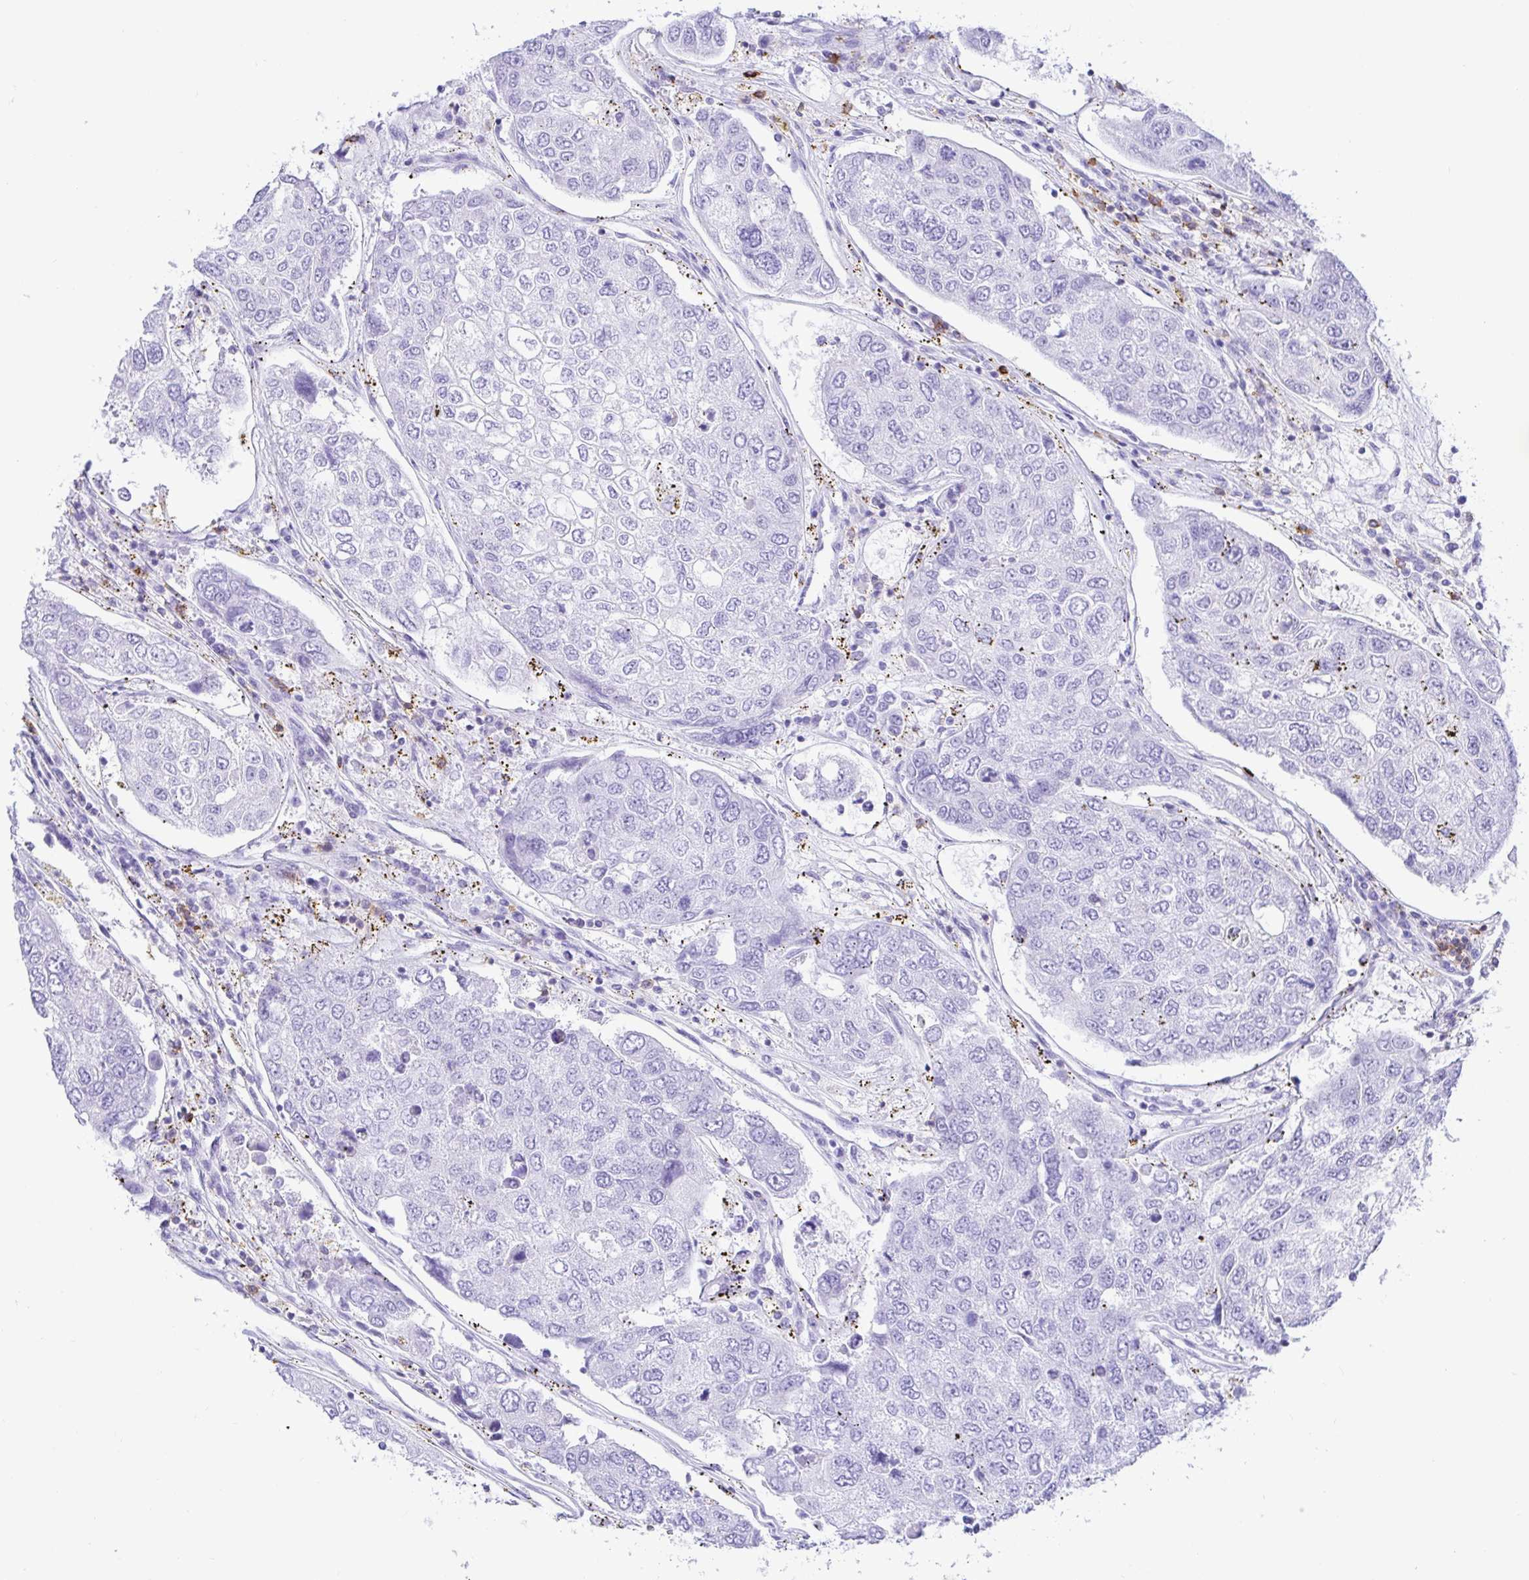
{"staining": {"intensity": "negative", "quantity": "none", "location": "none"}, "tissue": "urothelial cancer", "cell_type": "Tumor cells", "image_type": "cancer", "snomed": [{"axis": "morphology", "description": "Urothelial carcinoma, High grade"}, {"axis": "topography", "description": "Lymph node"}, {"axis": "topography", "description": "Urinary bladder"}], "caption": "A photomicrograph of urothelial carcinoma (high-grade) stained for a protein shows no brown staining in tumor cells. (Stains: DAB (3,3'-diaminobenzidine) immunohistochemistry (IHC) with hematoxylin counter stain, Microscopy: brightfield microscopy at high magnification).", "gene": "CD5", "patient": {"sex": "male", "age": 51}}